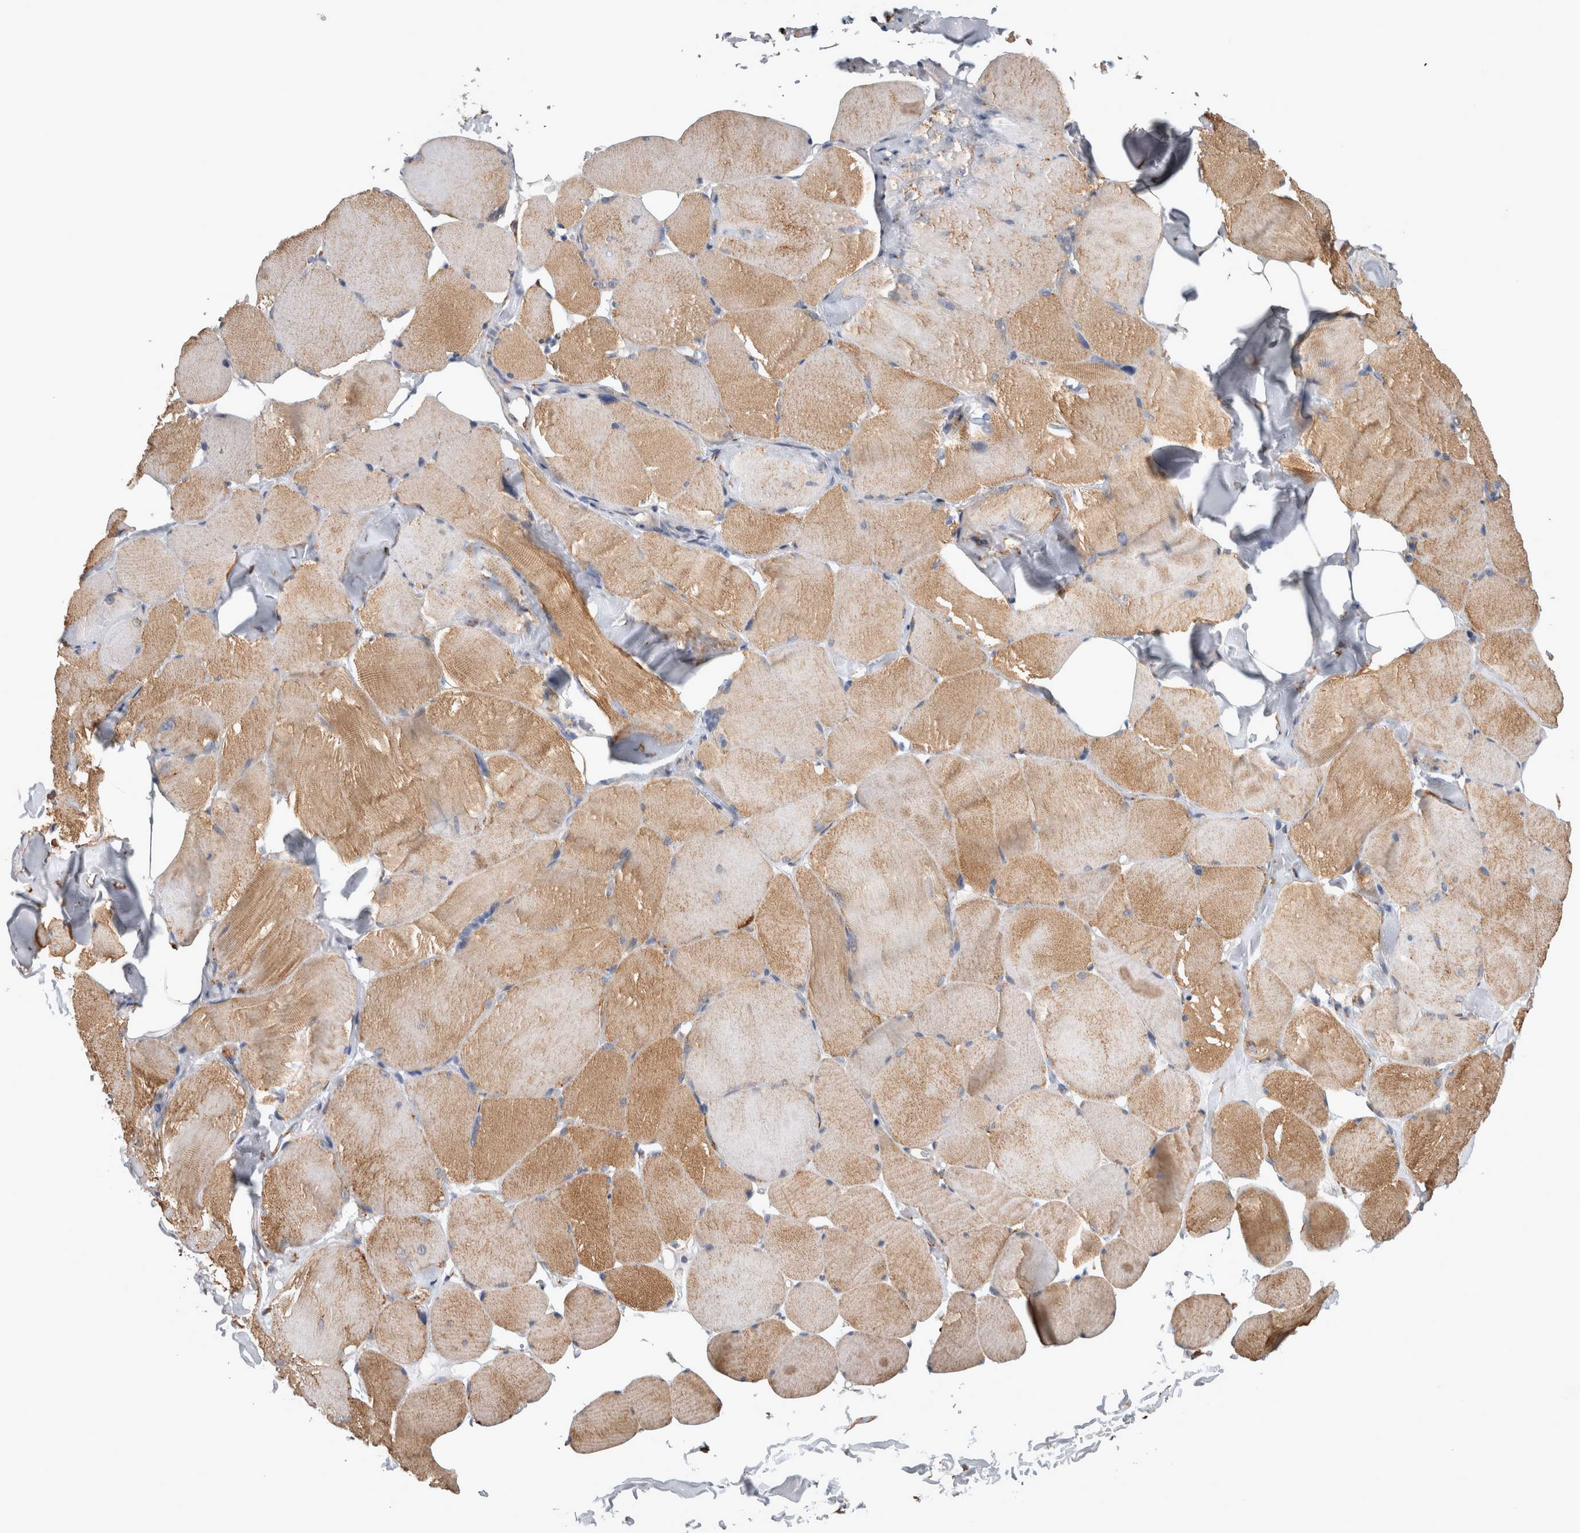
{"staining": {"intensity": "moderate", "quantity": ">75%", "location": "cytoplasmic/membranous"}, "tissue": "skeletal muscle", "cell_type": "Myocytes", "image_type": "normal", "snomed": [{"axis": "morphology", "description": "Normal tissue, NOS"}, {"axis": "topography", "description": "Skin"}, {"axis": "topography", "description": "Skeletal muscle"}], "caption": "The photomicrograph reveals immunohistochemical staining of normal skeletal muscle. There is moderate cytoplasmic/membranous positivity is appreciated in about >75% of myocytes.", "gene": "FHIP2B", "patient": {"sex": "male", "age": 83}}